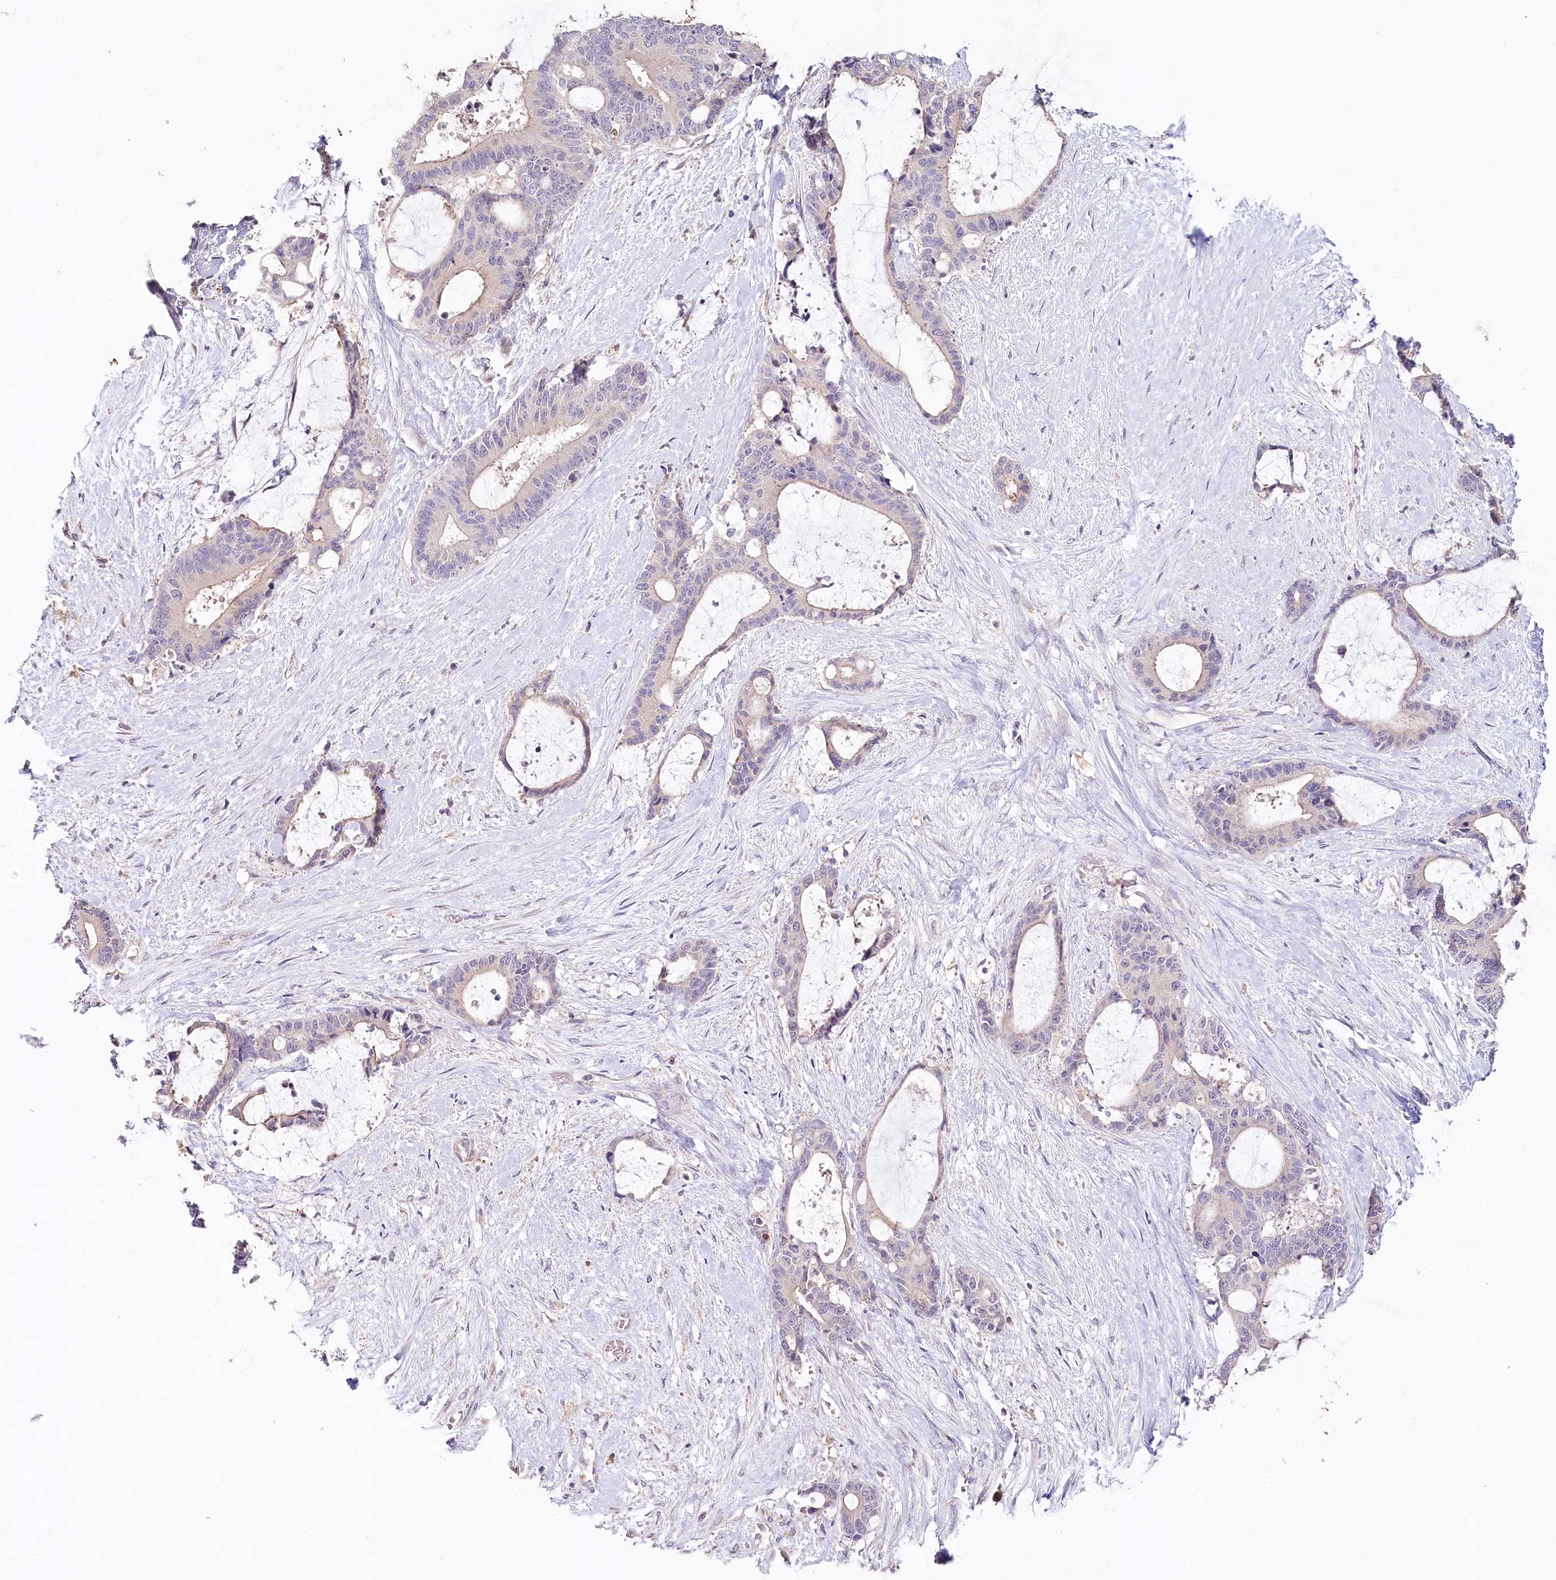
{"staining": {"intensity": "negative", "quantity": "none", "location": "none"}, "tissue": "liver cancer", "cell_type": "Tumor cells", "image_type": "cancer", "snomed": [{"axis": "morphology", "description": "Normal tissue, NOS"}, {"axis": "morphology", "description": "Cholangiocarcinoma"}, {"axis": "topography", "description": "Liver"}, {"axis": "topography", "description": "Peripheral nerve tissue"}], "caption": "IHC photomicrograph of neoplastic tissue: human liver cholangiocarcinoma stained with DAB (3,3'-diaminobenzidine) shows no significant protein staining in tumor cells.", "gene": "DAPK1", "patient": {"sex": "female", "age": 73}}